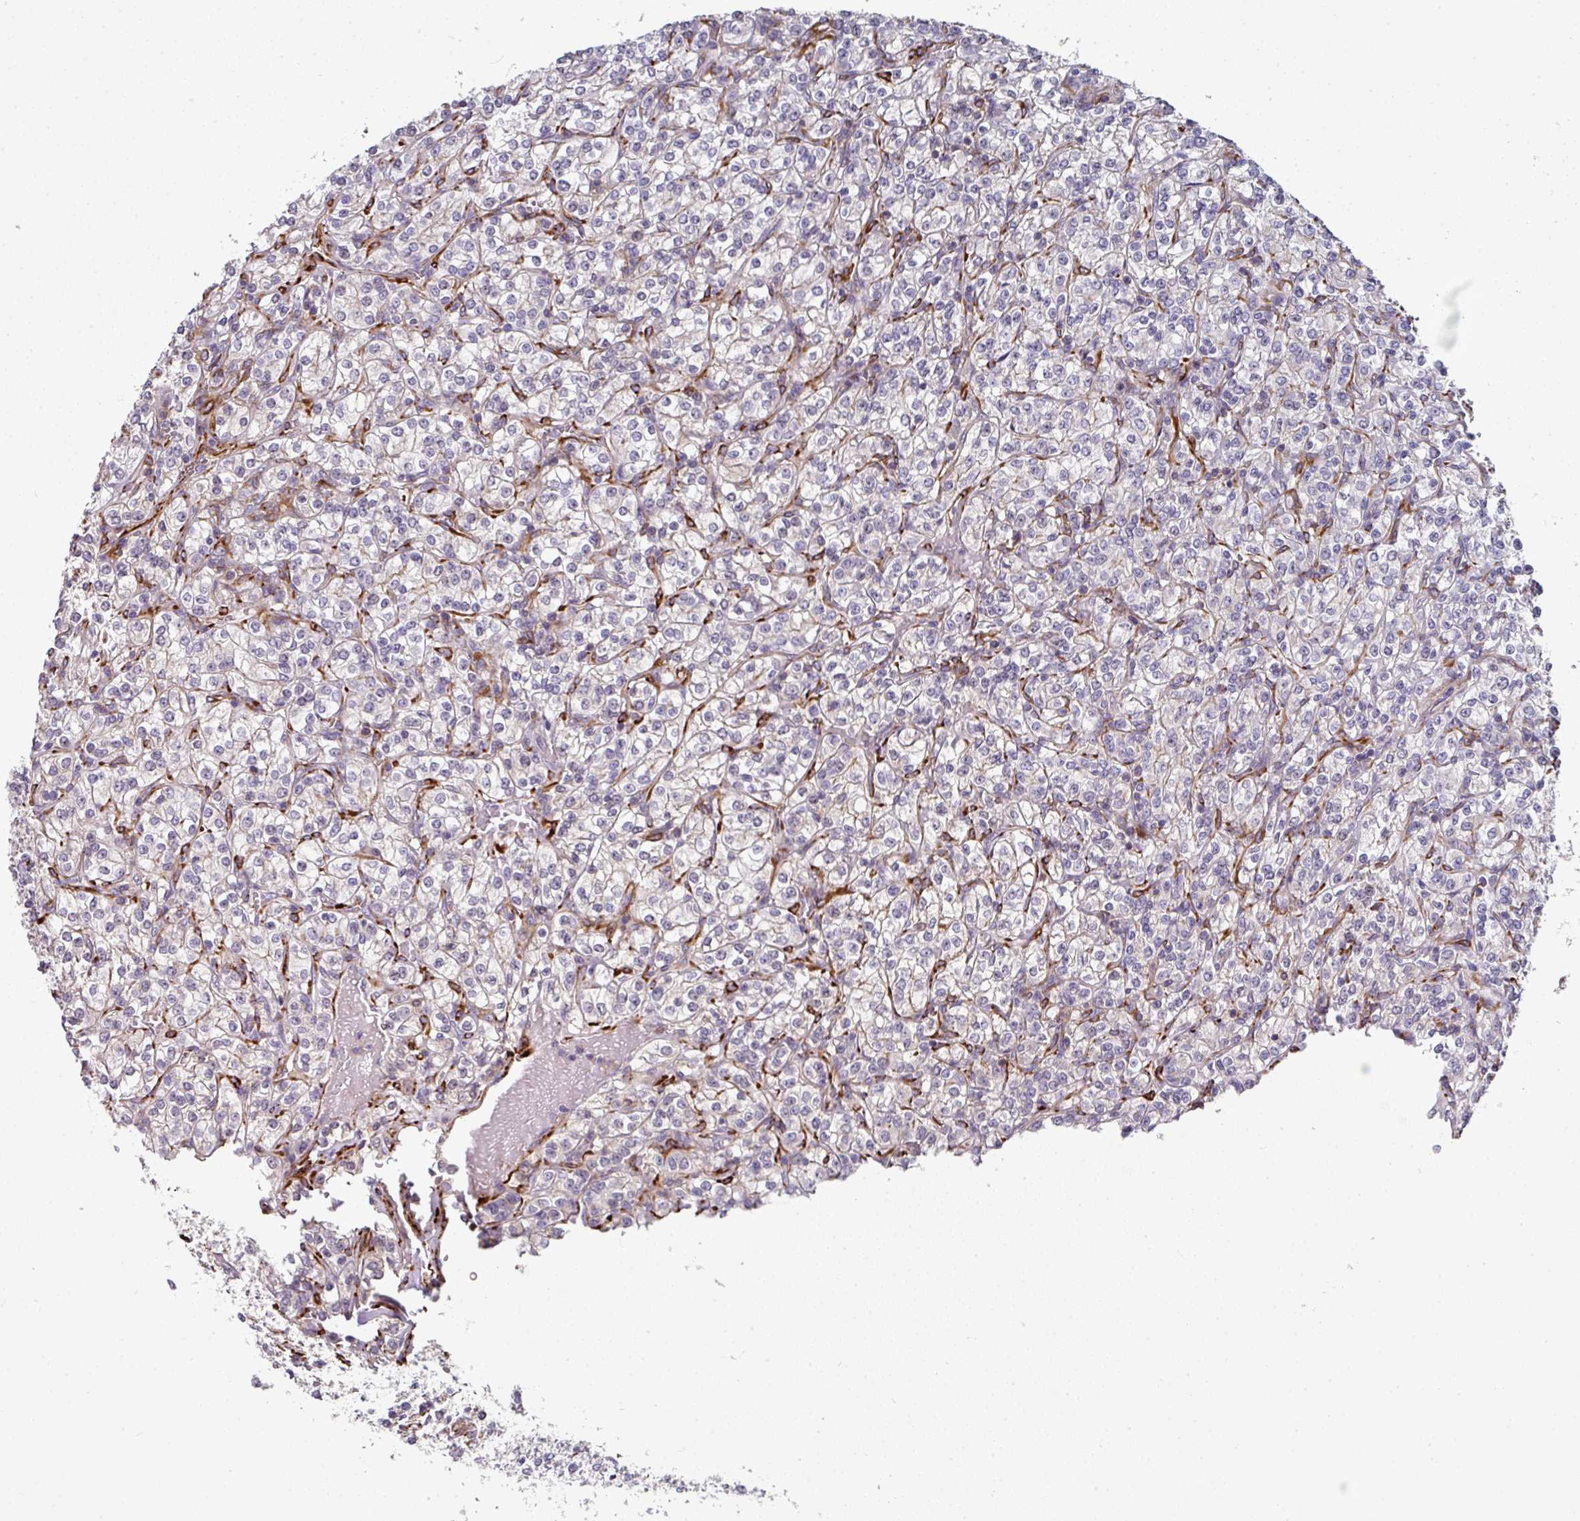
{"staining": {"intensity": "negative", "quantity": "none", "location": "none"}, "tissue": "renal cancer", "cell_type": "Tumor cells", "image_type": "cancer", "snomed": [{"axis": "morphology", "description": "Adenocarcinoma, NOS"}, {"axis": "topography", "description": "Kidney"}], "caption": "Immunohistochemistry of renal adenocarcinoma exhibits no staining in tumor cells. (Stains: DAB (3,3'-diaminobenzidine) IHC with hematoxylin counter stain, Microscopy: brightfield microscopy at high magnification).", "gene": "BEND5", "patient": {"sex": "male", "age": 77}}